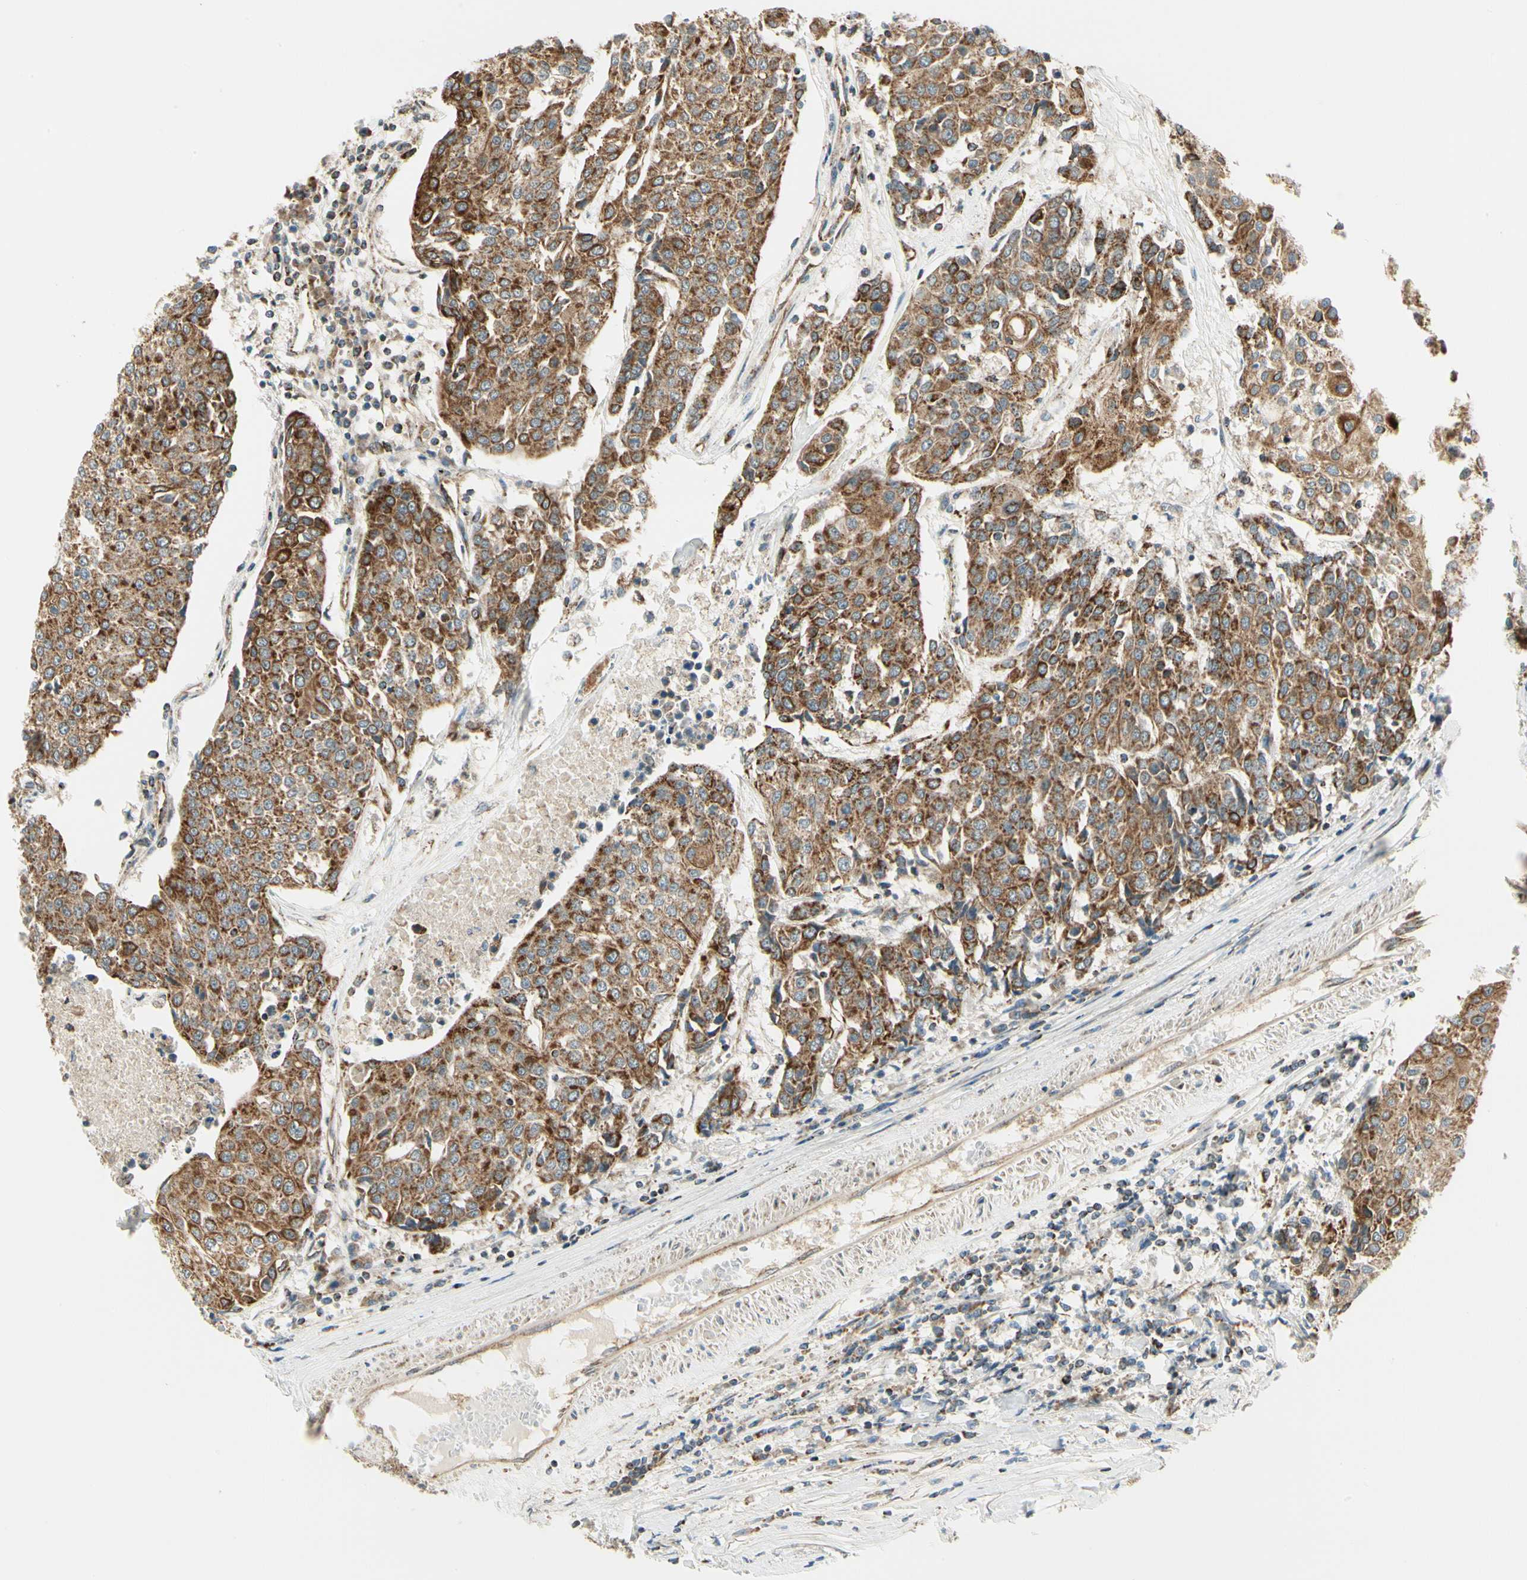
{"staining": {"intensity": "strong", "quantity": ">75%", "location": "cytoplasmic/membranous"}, "tissue": "urothelial cancer", "cell_type": "Tumor cells", "image_type": "cancer", "snomed": [{"axis": "morphology", "description": "Urothelial carcinoma, High grade"}, {"axis": "topography", "description": "Urinary bladder"}], "caption": "An immunohistochemistry (IHC) photomicrograph of tumor tissue is shown. Protein staining in brown shows strong cytoplasmic/membranous positivity in urothelial cancer within tumor cells.", "gene": "EPHB3", "patient": {"sex": "female", "age": 85}}